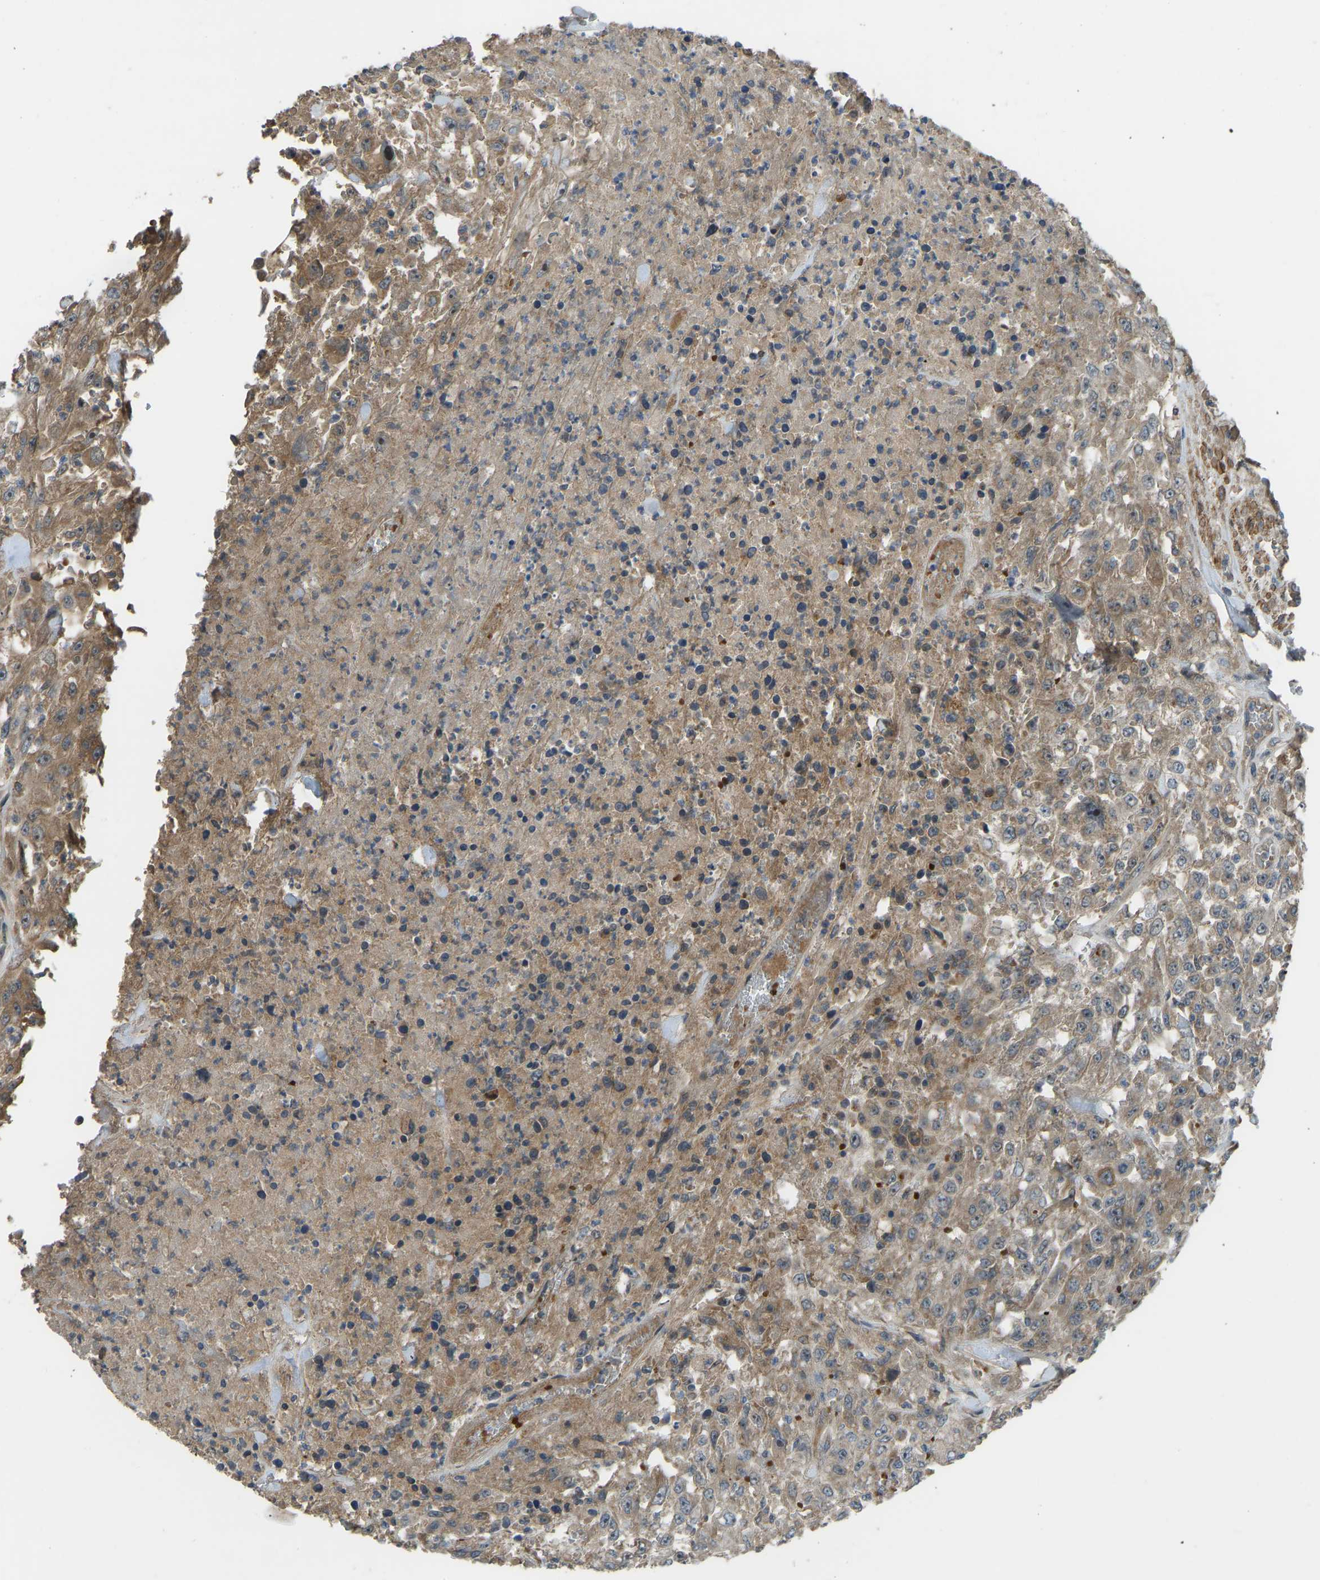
{"staining": {"intensity": "moderate", "quantity": ">75%", "location": "cytoplasmic/membranous"}, "tissue": "urothelial cancer", "cell_type": "Tumor cells", "image_type": "cancer", "snomed": [{"axis": "morphology", "description": "Urothelial carcinoma, High grade"}, {"axis": "topography", "description": "Urinary bladder"}], "caption": "A brown stain highlights moderate cytoplasmic/membranous expression of a protein in human urothelial carcinoma (high-grade) tumor cells.", "gene": "ZNF71", "patient": {"sex": "male", "age": 46}}